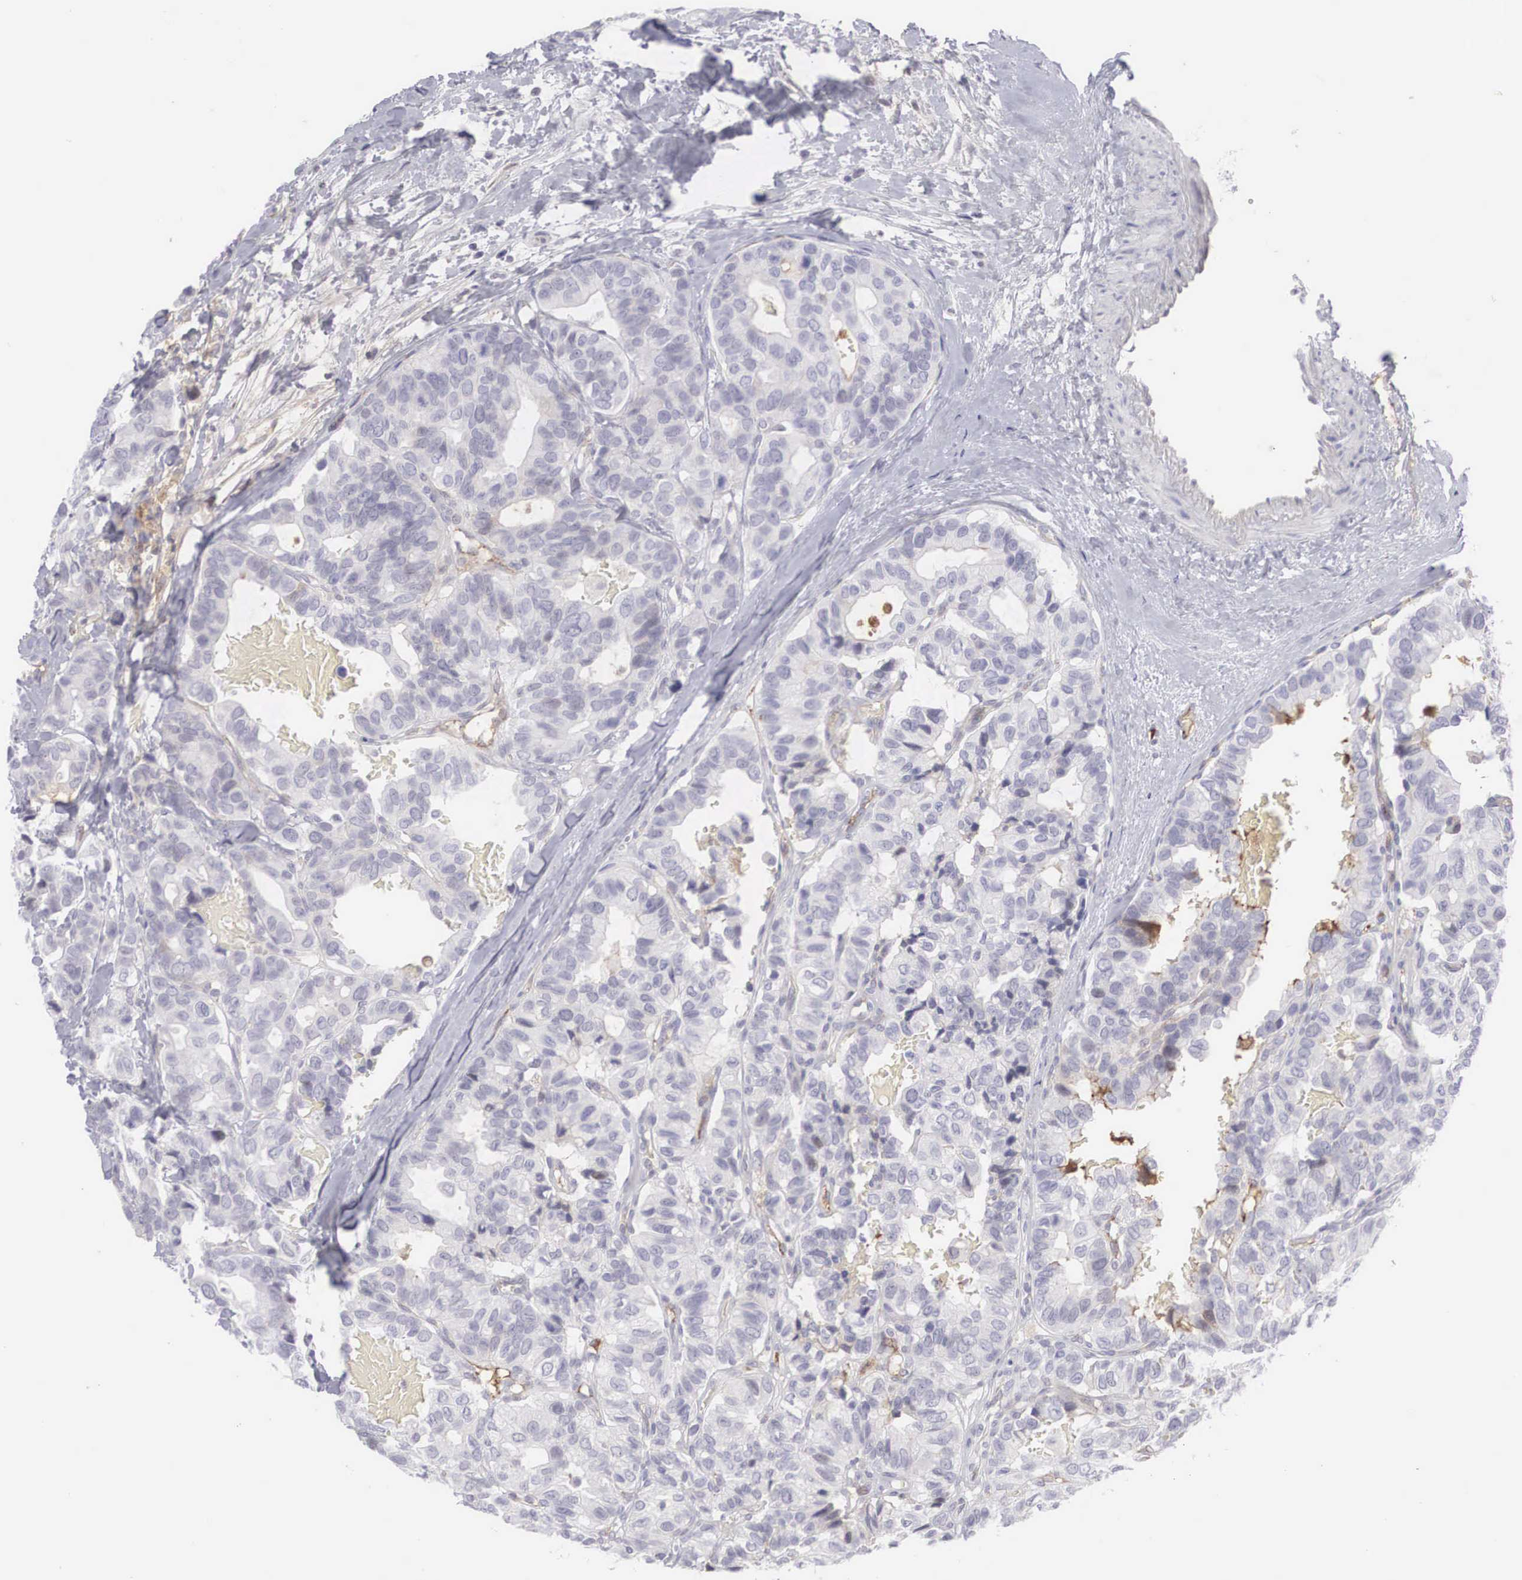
{"staining": {"intensity": "weak", "quantity": "<25%", "location": "cytoplasmic/membranous"}, "tissue": "breast cancer", "cell_type": "Tumor cells", "image_type": "cancer", "snomed": [{"axis": "morphology", "description": "Duct carcinoma"}, {"axis": "topography", "description": "Breast"}], "caption": "A high-resolution photomicrograph shows immunohistochemistry staining of invasive ductal carcinoma (breast), which shows no significant positivity in tumor cells. (Brightfield microscopy of DAB immunohistochemistry (IHC) at high magnification).", "gene": "RBPJ", "patient": {"sex": "female", "age": 69}}